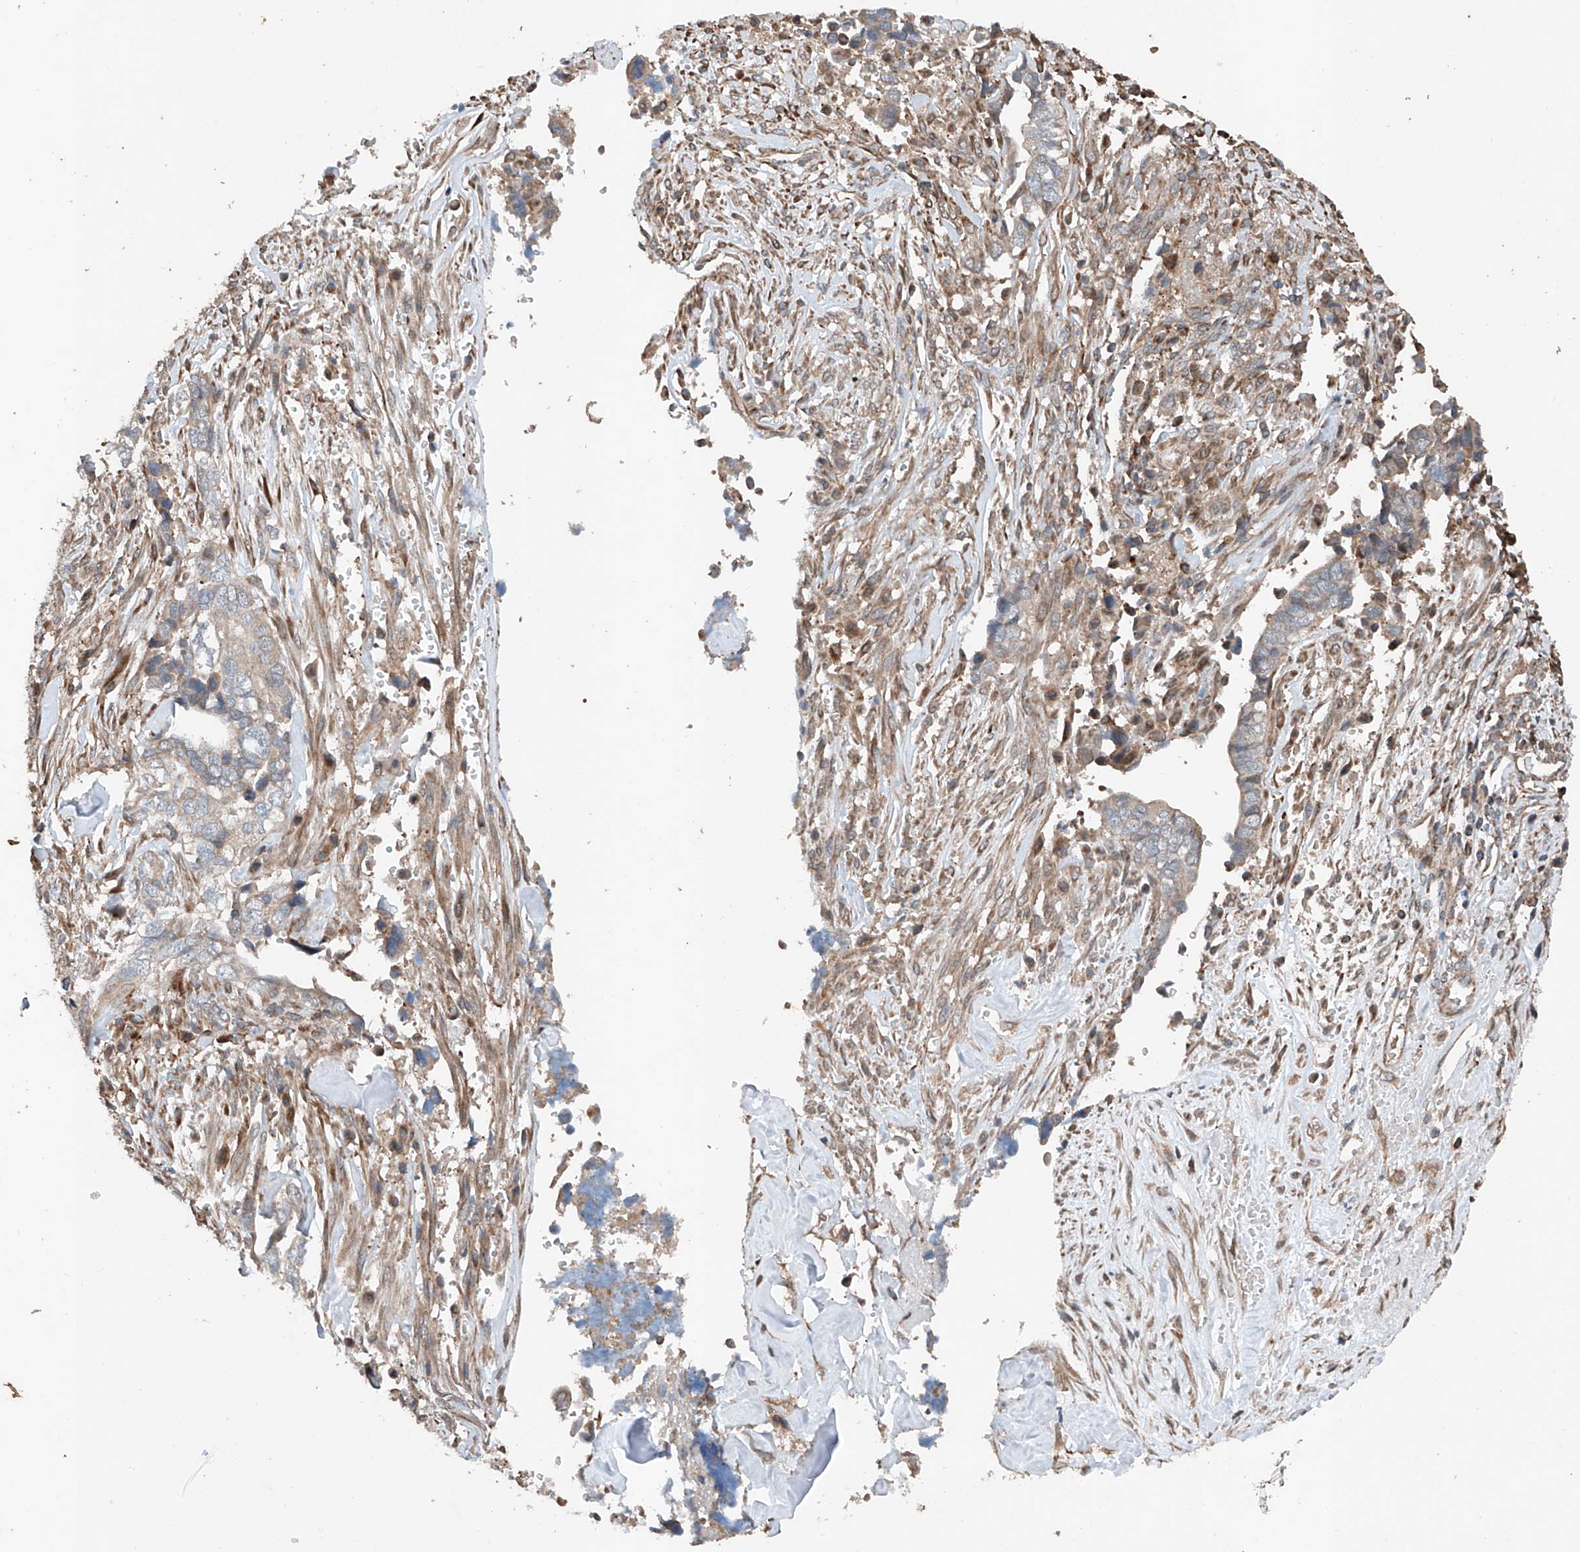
{"staining": {"intensity": "weak", "quantity": ">75%", "location": "cytoplasmic/membranous"}, "tissue": "liver cancer", "cell_type": "Tumor cells", "image_type": "cancer", "snomed": [{"axis": "morphology", "description": "Cholangiocarcinoma"}, {"axis": "topography", "description": "Liver"}], "caption": "The histopathology image reveals a brown stain indicating the presence of a protein in the cytoplasmic/membranous of tumor cells in liver cancer (cholangiocarcinoma).", "gene": "AP4B1", "patient": {"sex": "female", "age": 79}}